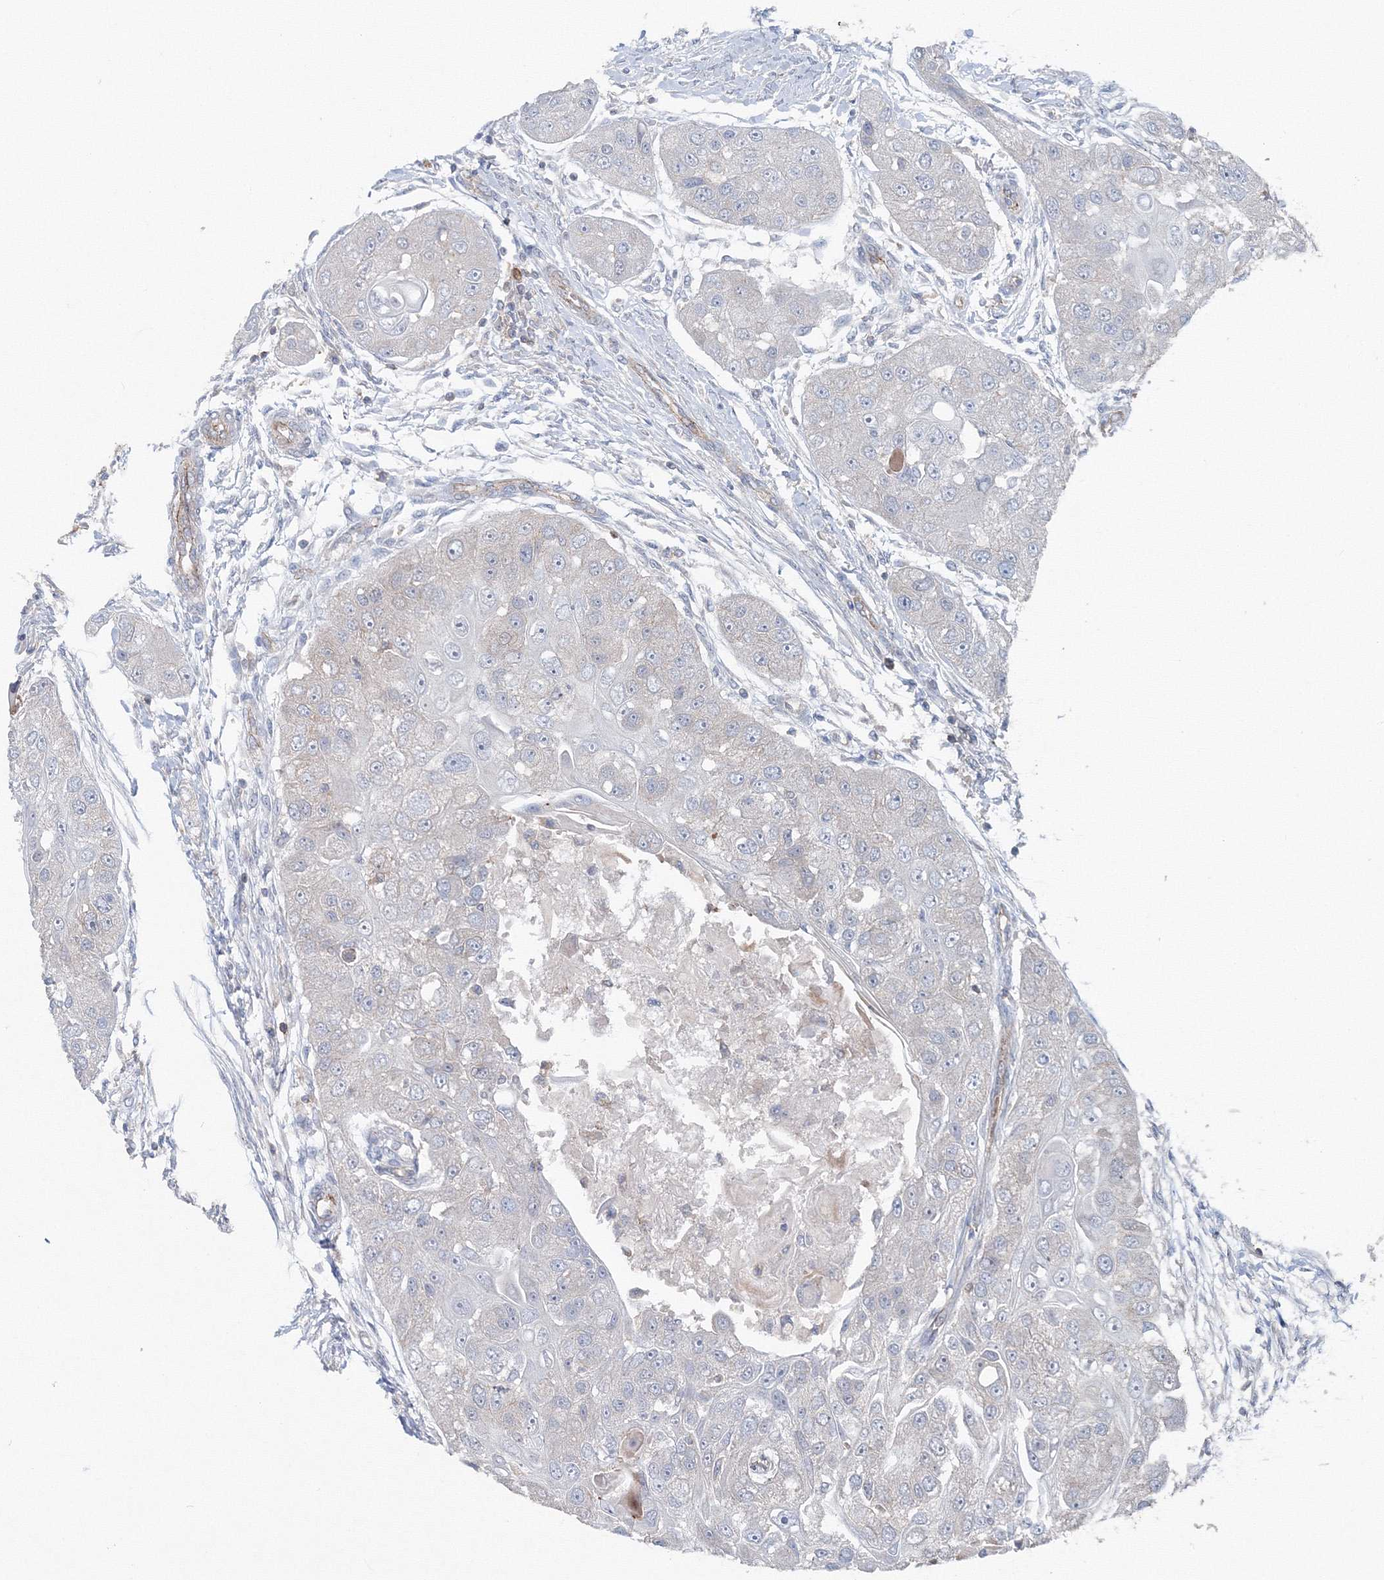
{"staining": {"intensity": "negative", "quantity": "none", "location": "none"}, "tissue": "head and neck cancer", "cell_type": "Tumor cells", "image_type": "cancer", "snomed": [{"axis": "morphology", "description": "Normal tissue, NOS"}, {"axis": "morphology", "description": "Squamous cell carcinoma, NOS"}, {"axis": "topography", "description": "Skeletal muscle"}, {"axis": "topography", "description": "Head-Neck"}], "caption": "The histopathology image demonstrates no significant positivity in tumor cells of head and neck cancer.", "gene": "GGA2", "patient": {"sex": "male", "age": 51}}